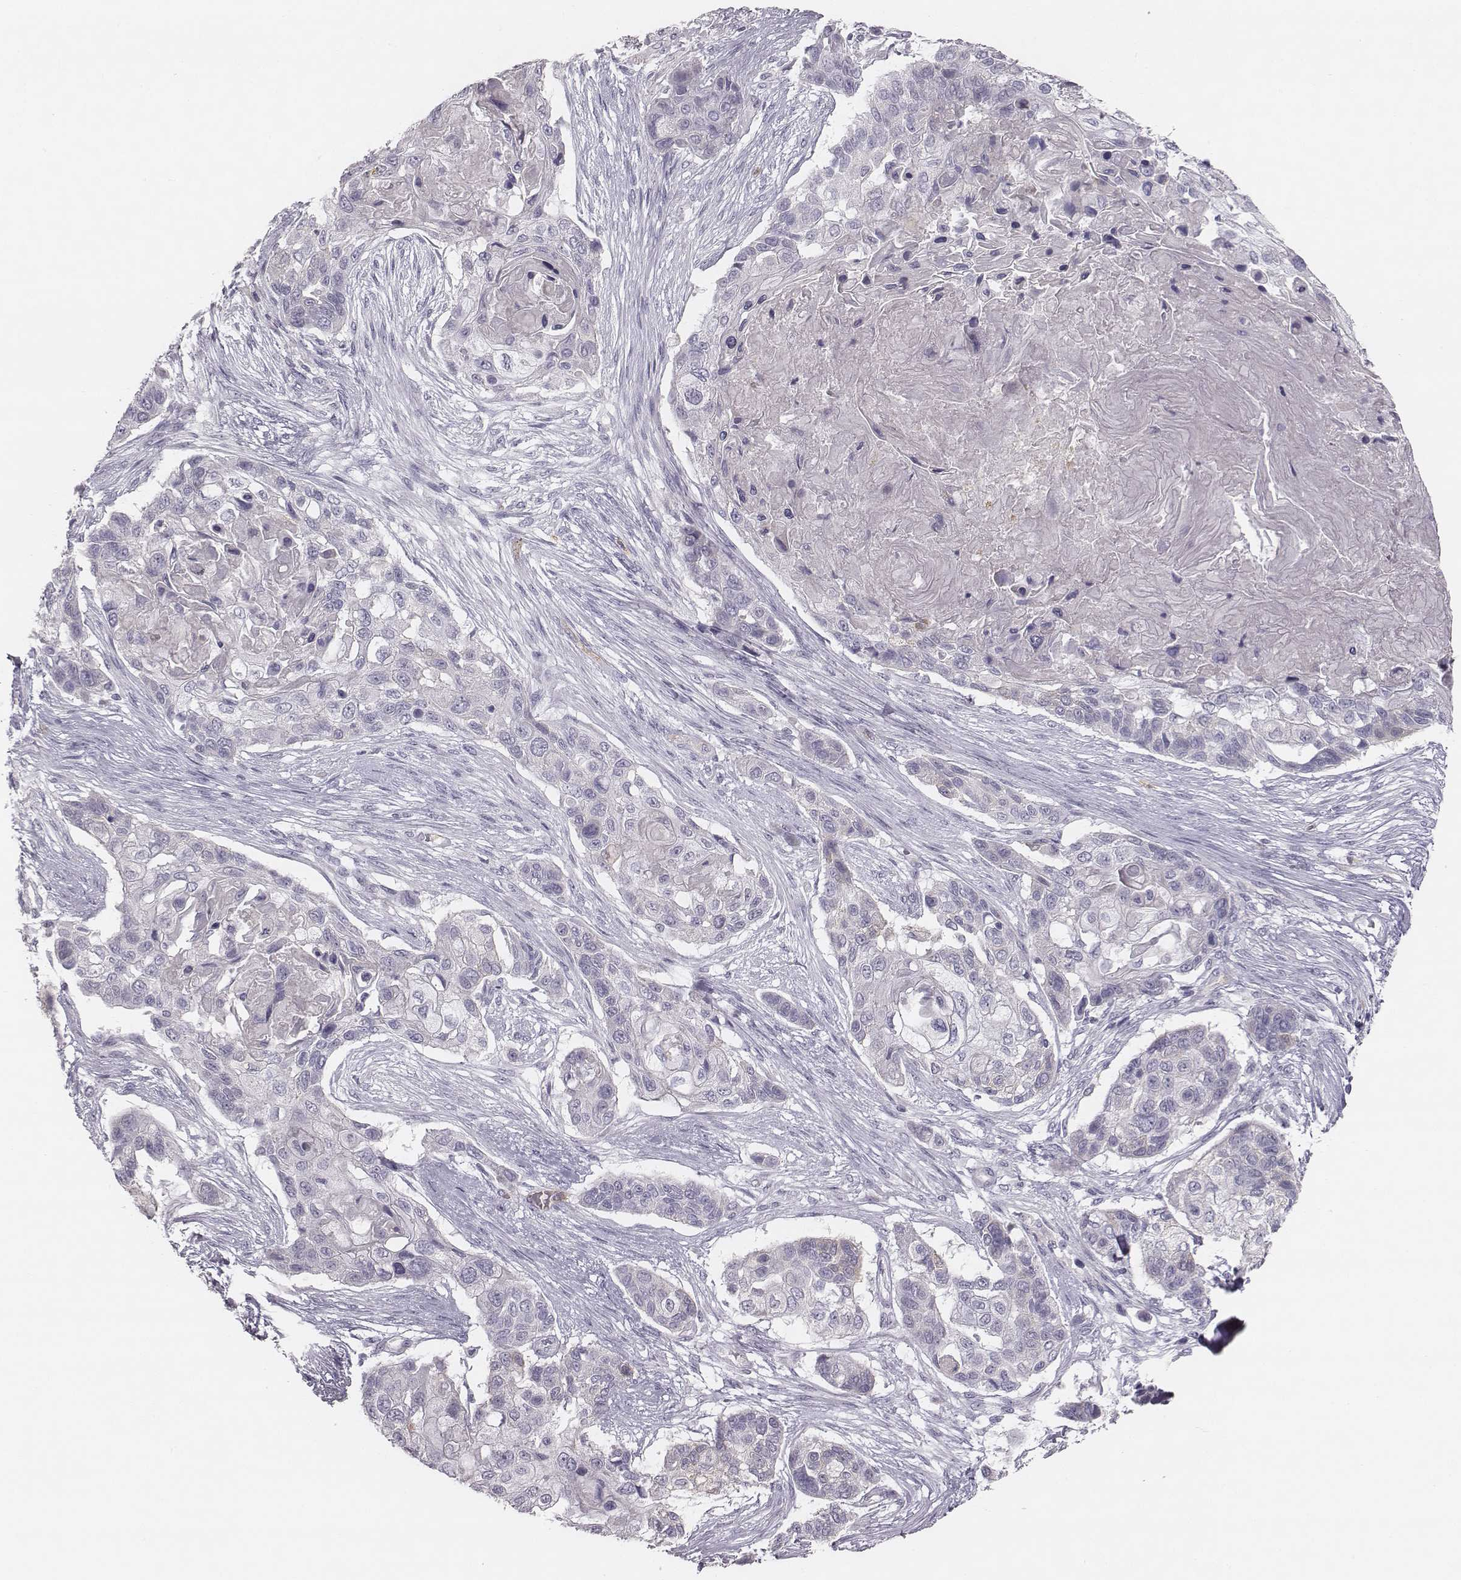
{"staining": {"intensity": "negative", "quantity": "none", "location": "none"}, "tissue": "lung cancer", "cell_type": "Tumor cells", "image_type": "cancer", "snomed": [{"axis": "morphology", "description": "Squamous cell carcinoma, NOS"}, {"axis": "topography", "description": "Lung"}], "caption": "The histopathology image shows no significant positivity in tumor cells of lung squamous cell carcinoma.", "gene": "KCNJ12", "patient": {"sex": "male", "age": 69}}